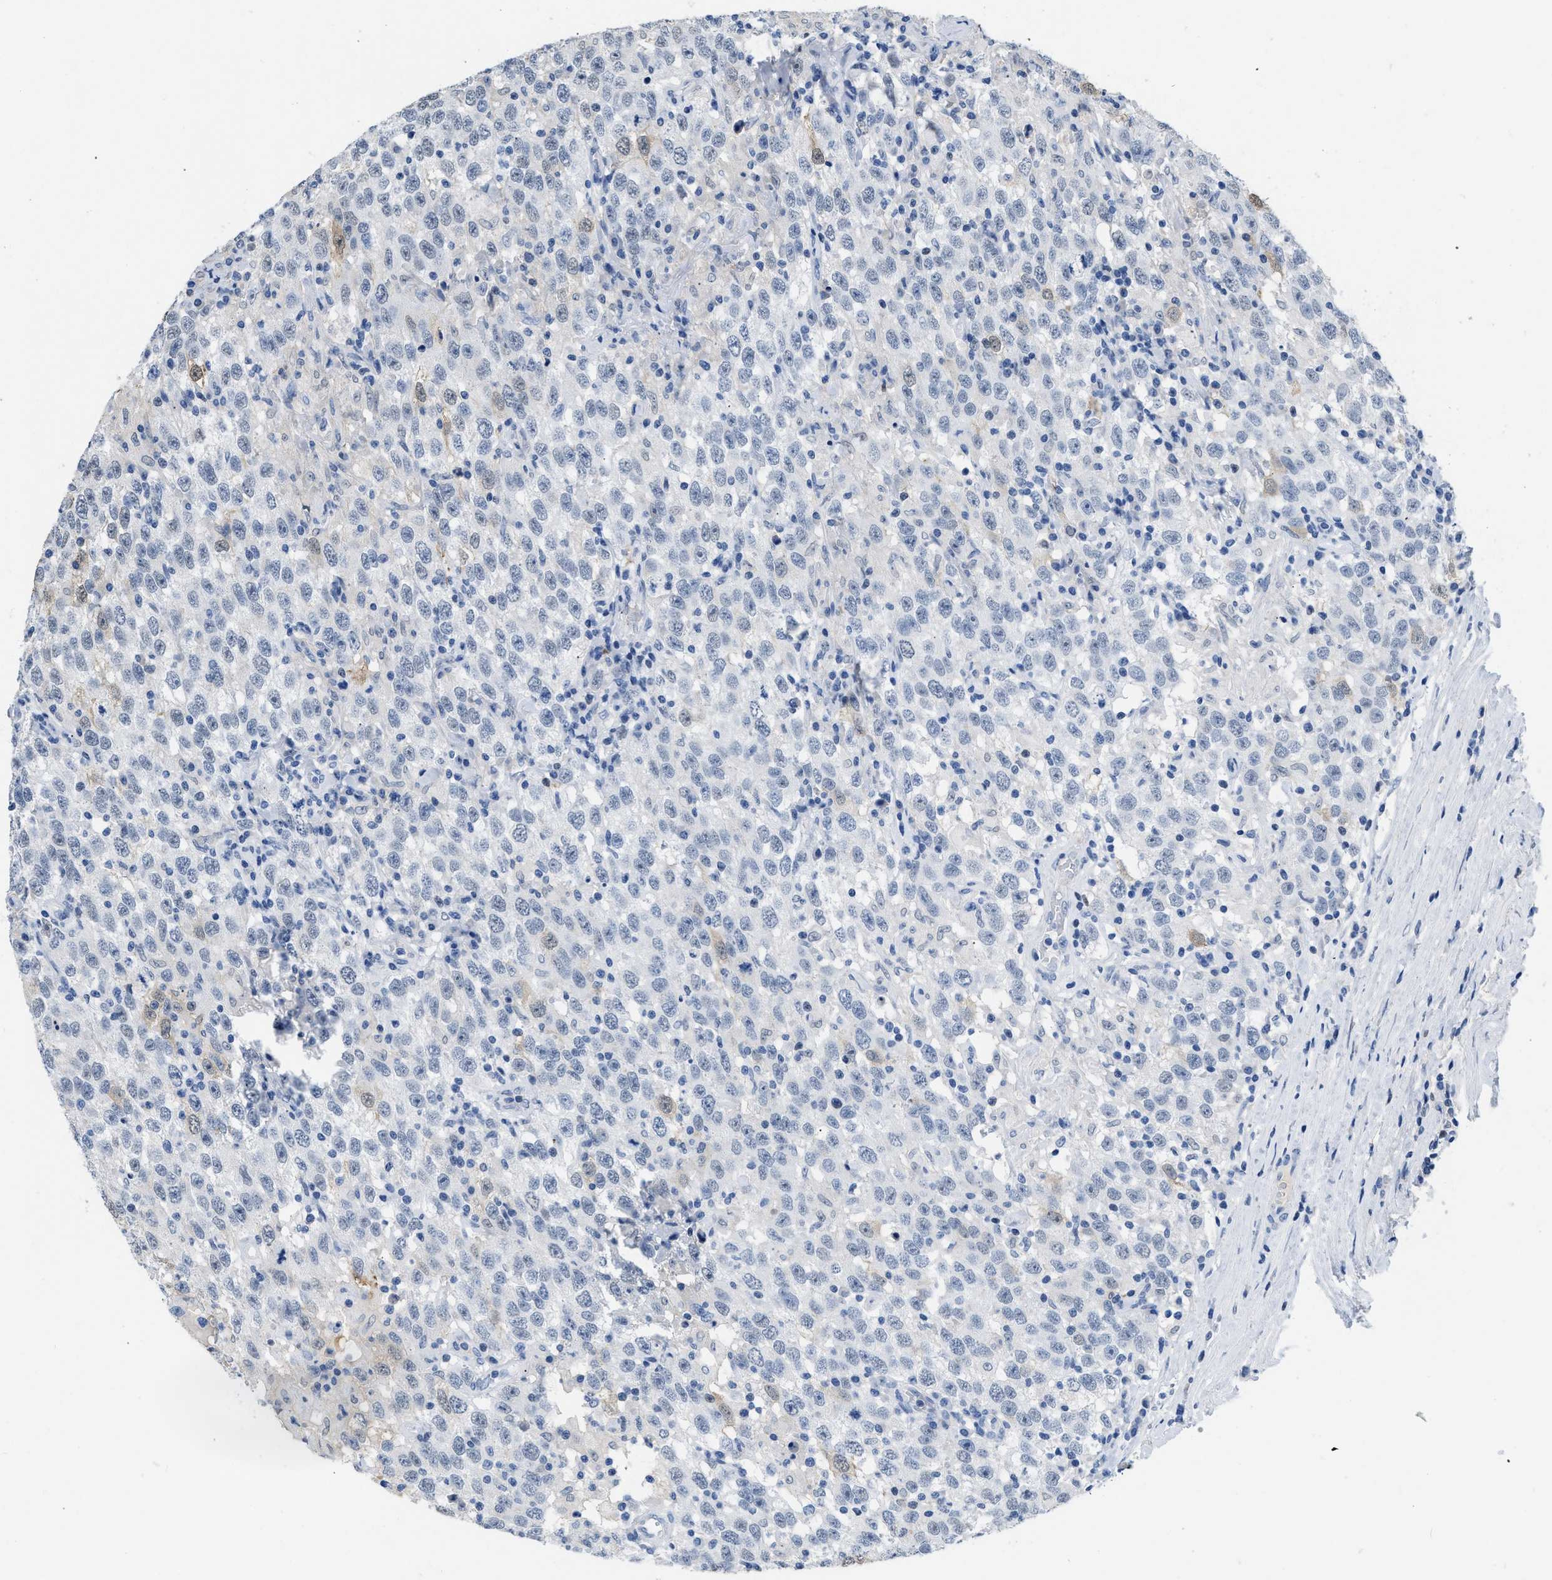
{"staining": {"intensity": "negative", "quantity": "none", "location": "none"}, "tissue": "testis cancer", "cell_type": "Tumor cells", "image_type": "cancer", "snomed": [{"axis": "morphology", "description": "Seminoma, NOS"}, {"axis": "topography", "description": "Testis"}], "caption": "Testis cancer was stained to show a protein in brown. There is no significant staining in tumor cells. Nuclei are stained in blue.", "gene": "BOLL", "patient": {"sex": "male", "age": 41}}